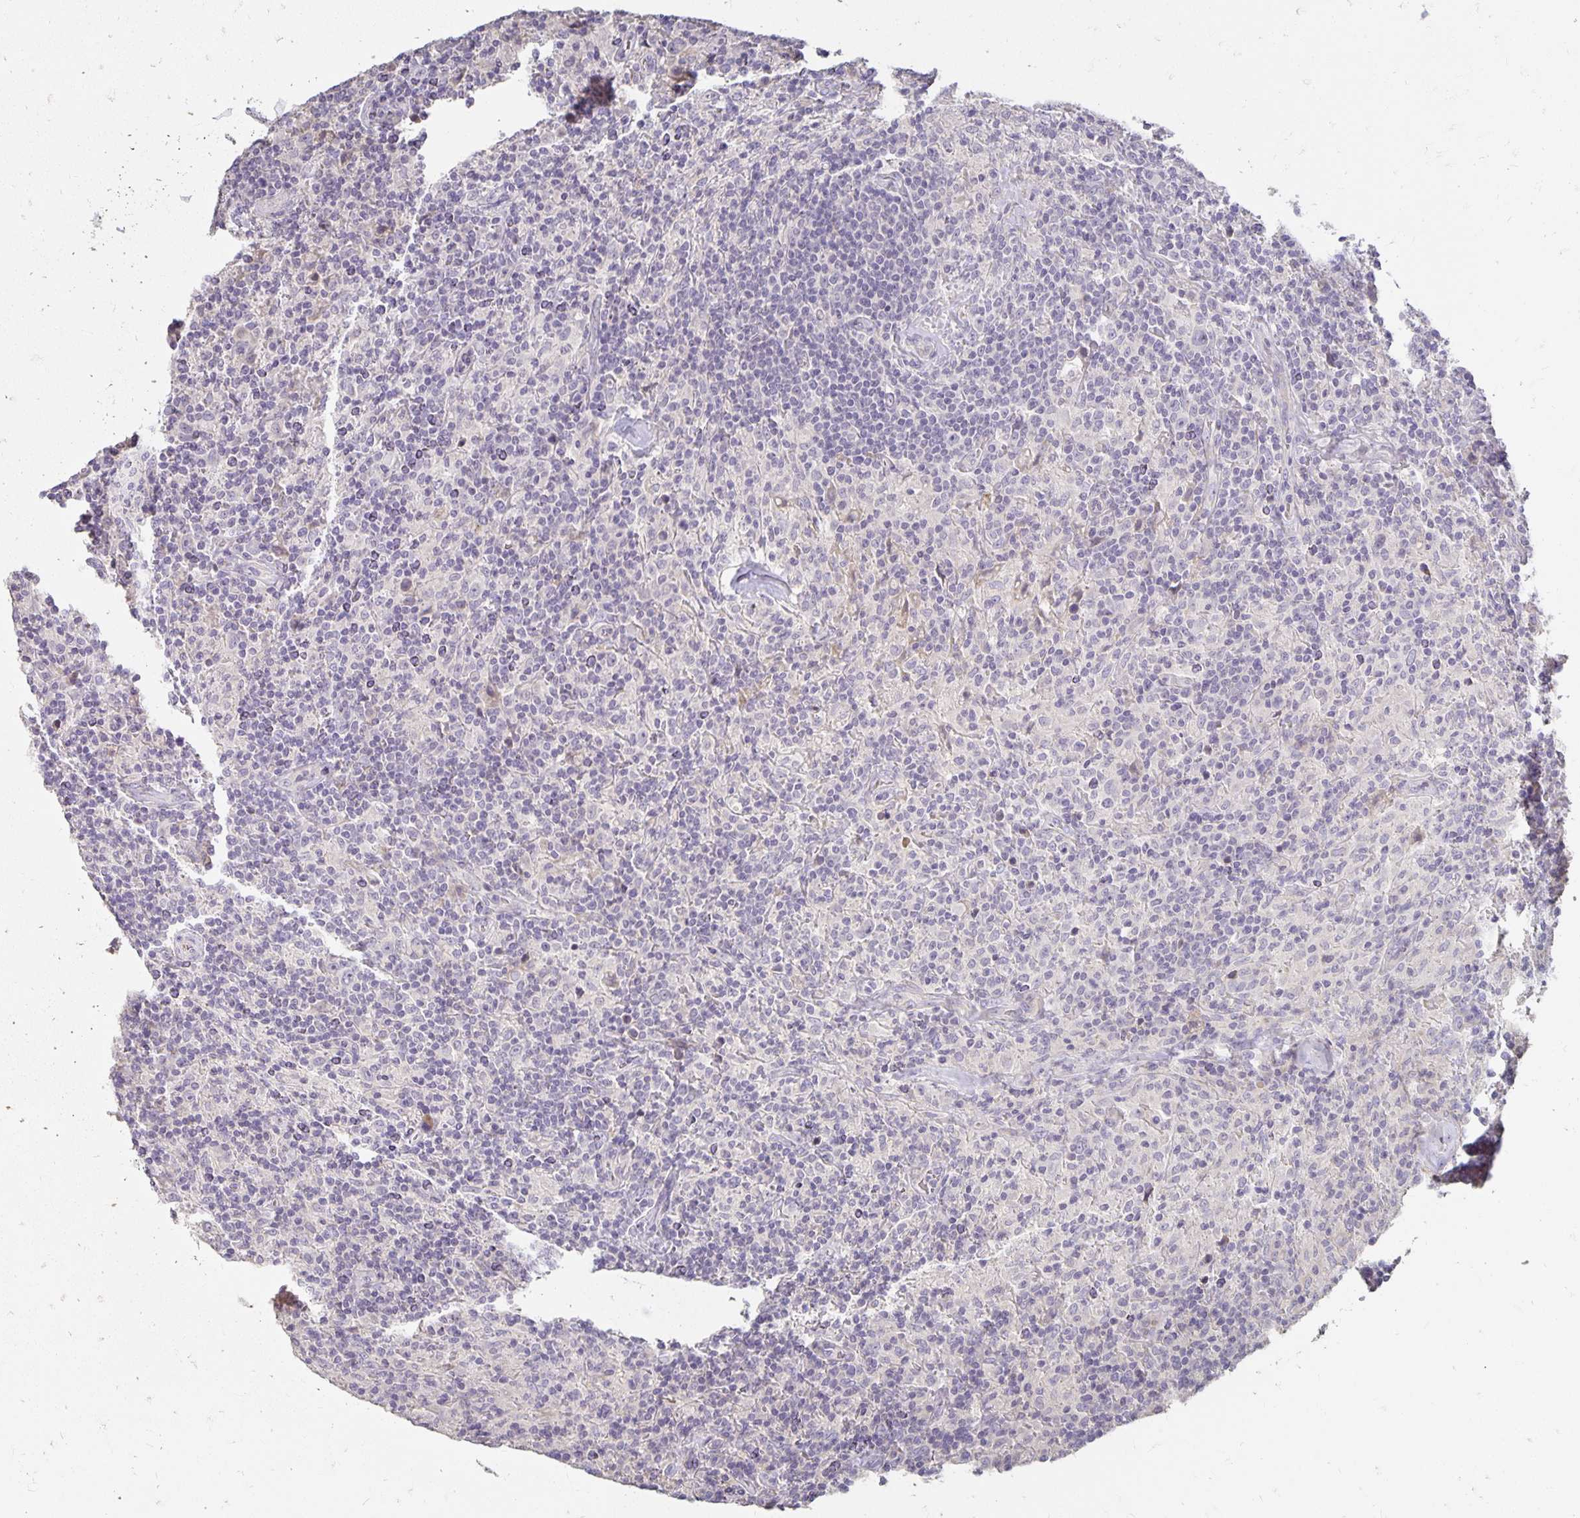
{"staining": {"intensity": "negative", "quantity": "none", "location": "none"}, "tissue": "lymphoma", "cell_type": "Tumor cells", "image_type": "cancer", "snomed": [{"axis": "morphology", "description": "Hodgkin's disease, NOS"}, {"axis": "topography", "description": "Lymph node"}], "caption": "Histopathology image shows no significant protein expression in tumor cells of lymphoma. (DAB (3,3'-diaminobenzidine) immunohistochemistry with hematoxylin counter stain).", "gene": "CST6", "patient": {"sex": "male", "age": 70}}